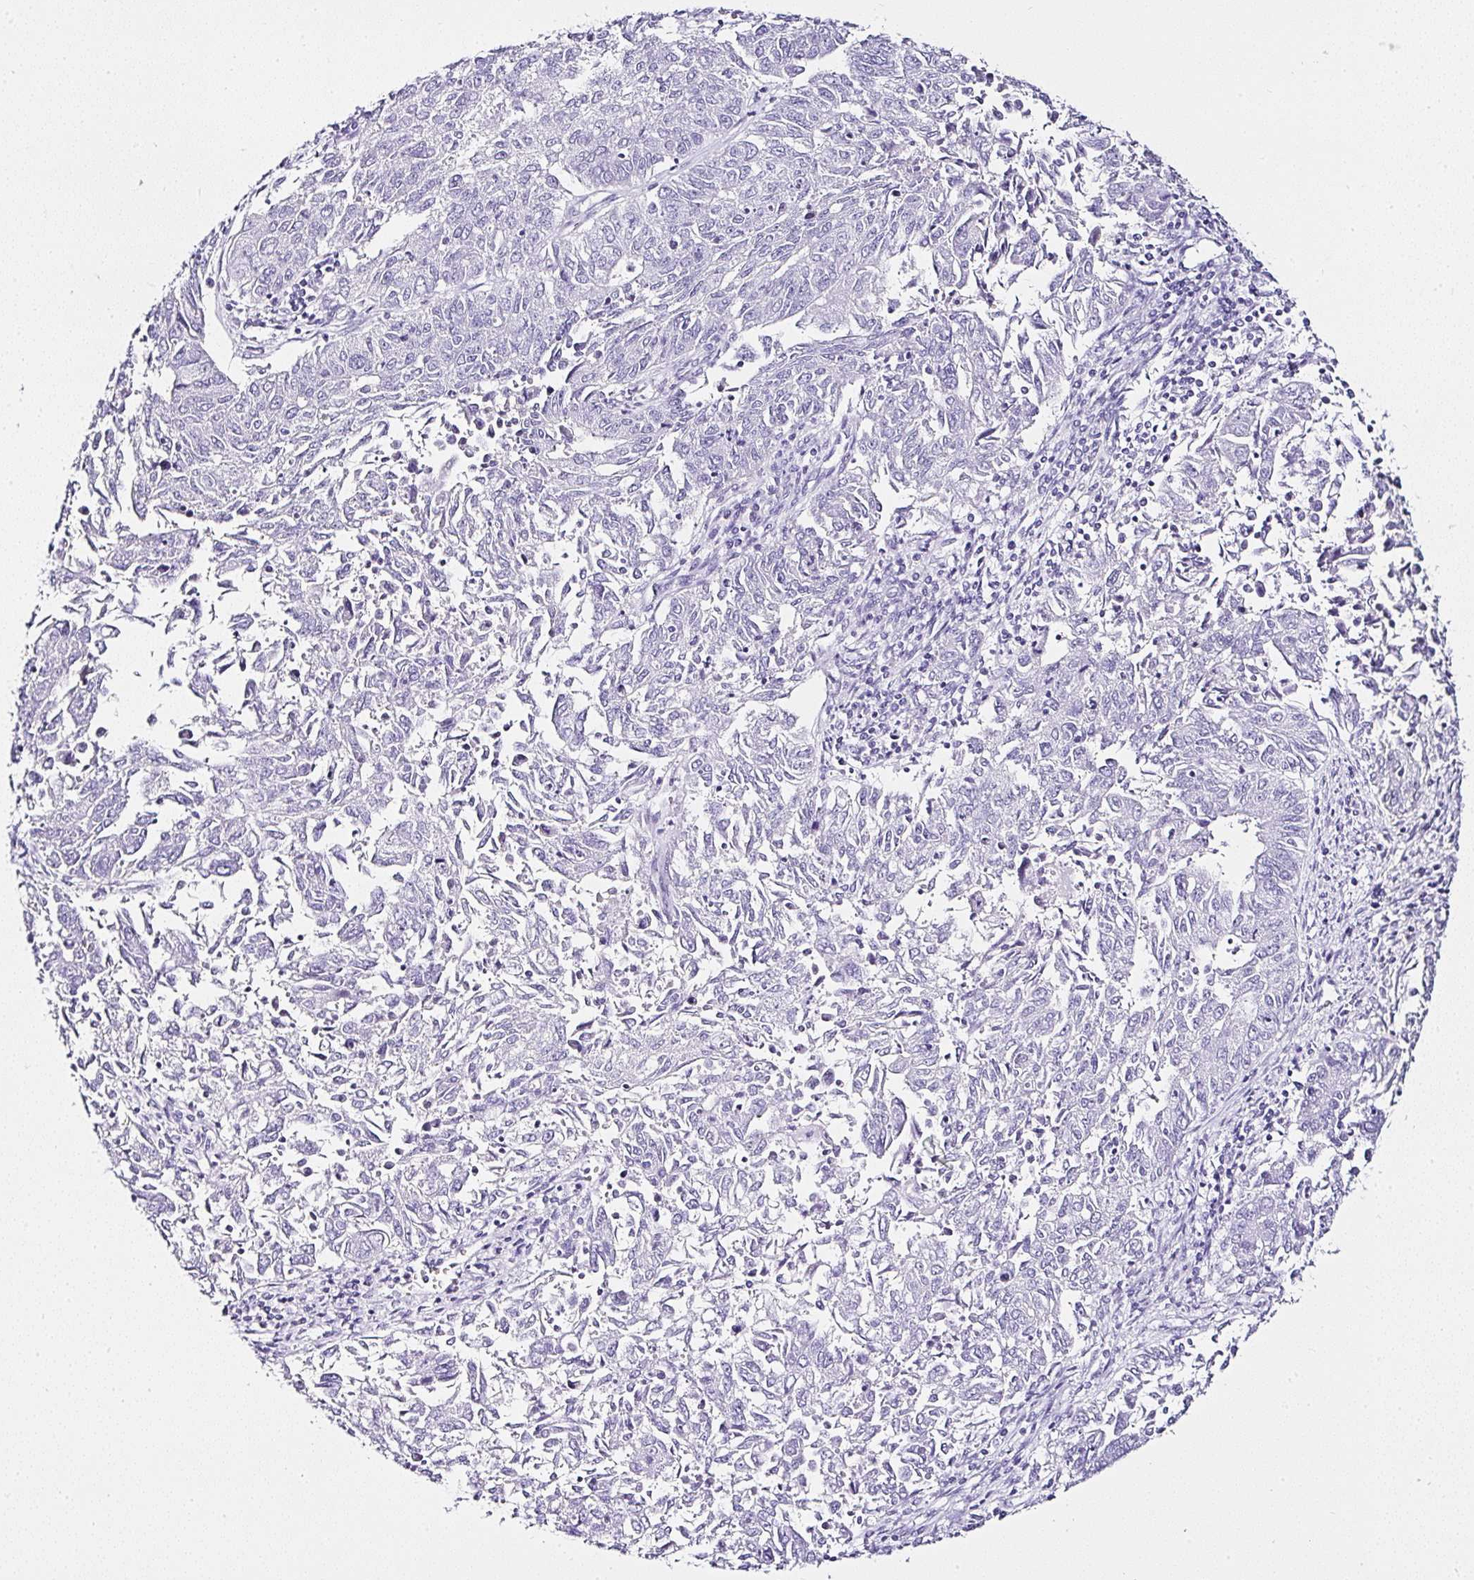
{"staining": {"intensity": "negative", "quantity": "none", "location": "none"}, "tissue": "endometrial cancer", "cell_type": "Tumor cells", "image_type": "cancer", "snomed": [{"axis": "morphology", "description": "Adenocarcinoma, NOS"}, {"axis": "topography", "description": "Endometrium"}], "caption": "Immunohistochemistry of adenocarcinoma (endometrial) shows no expression in tumor cells.", "gene": "SERPINB3", "patient": {"sex": "female", "age": 42}}